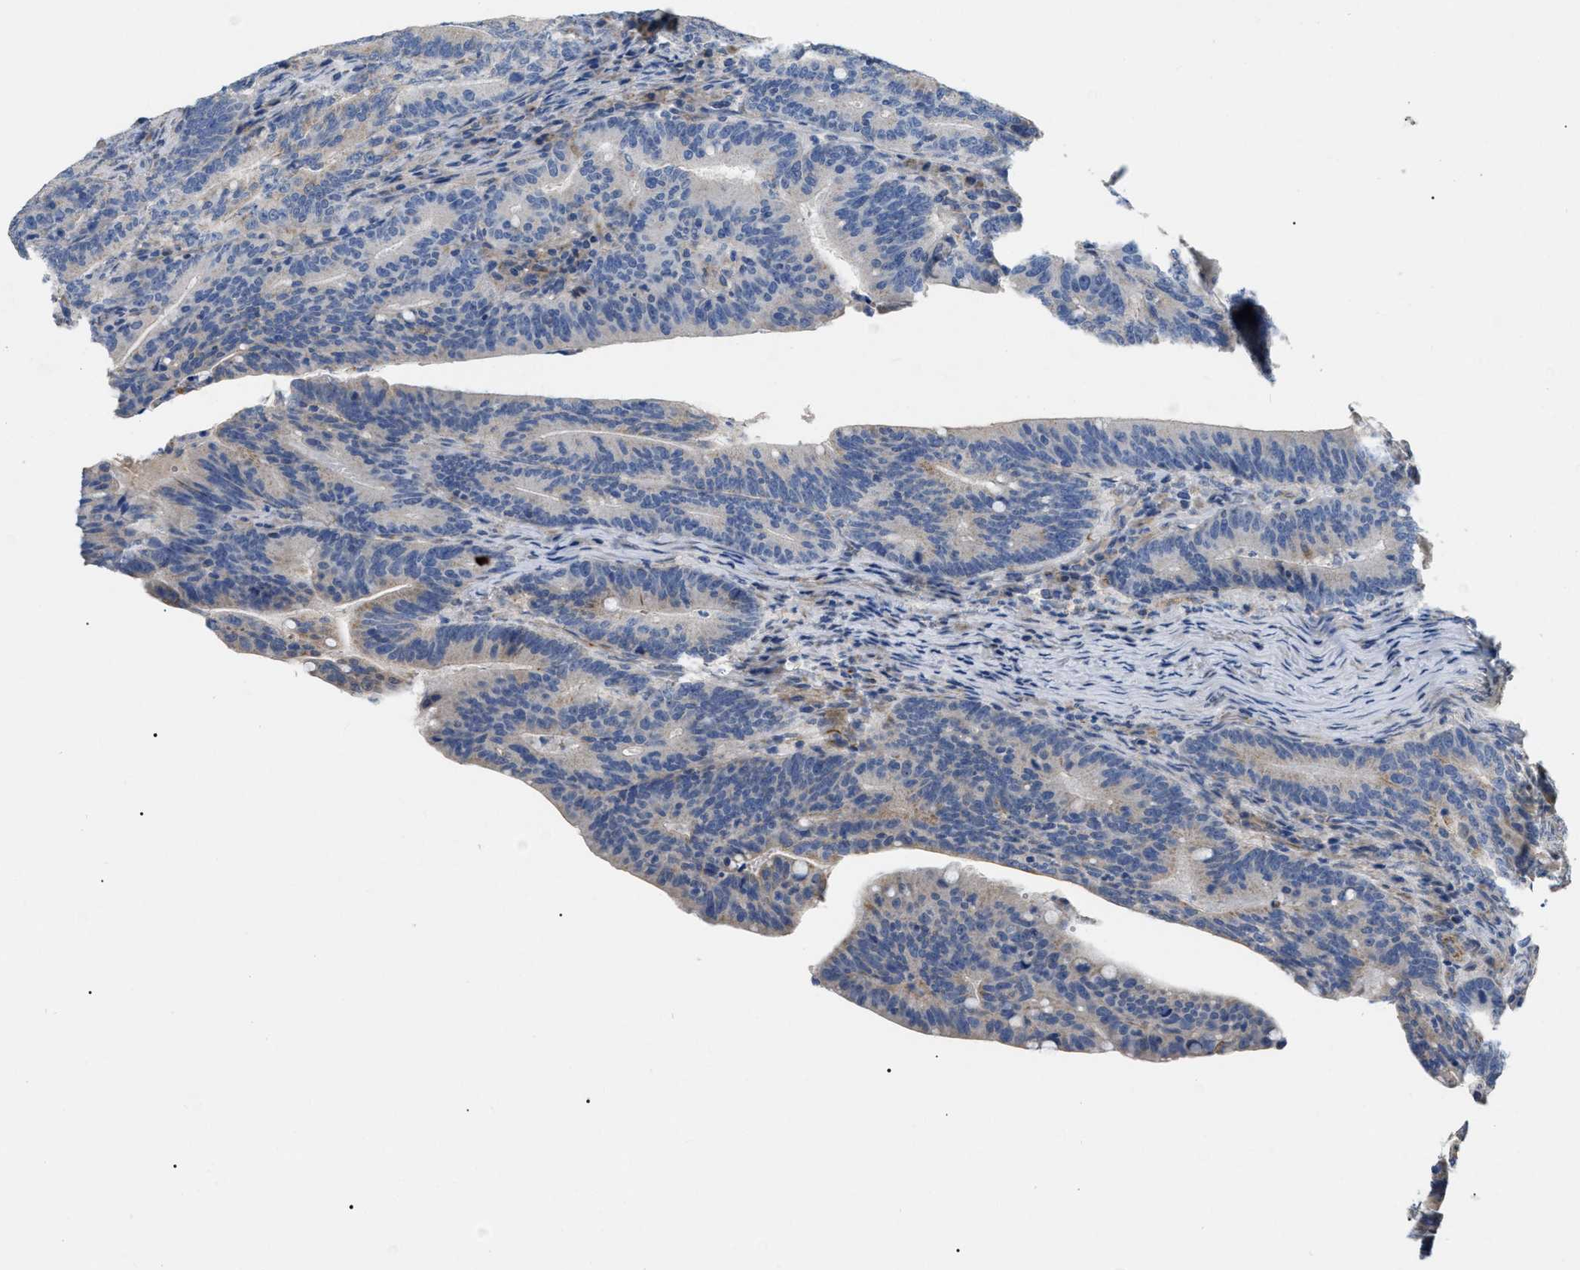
{"staining": {"intensity": "moderate", "quantity": "<25%", "location": "cytoplasmic/membranous"}, "tissue": "colorectal cancer", "cell_type": "Tumor cells", "image_type": "cancer", "snomed": [{"axis": "morphology", "description": "Adenocarcinoma, NOS"}, {"axis": "topography", "description": "Colon"}], "caption": "Protein expression analysis of human adenocarcinoma (colorectal) reveals moderate cytoplasmic/membranous positivity in approximately <25% of tumor cells. Nuclei are stained in blue.", "gene": "DHX58", "patient": {"sex": "female", "age": 66}}